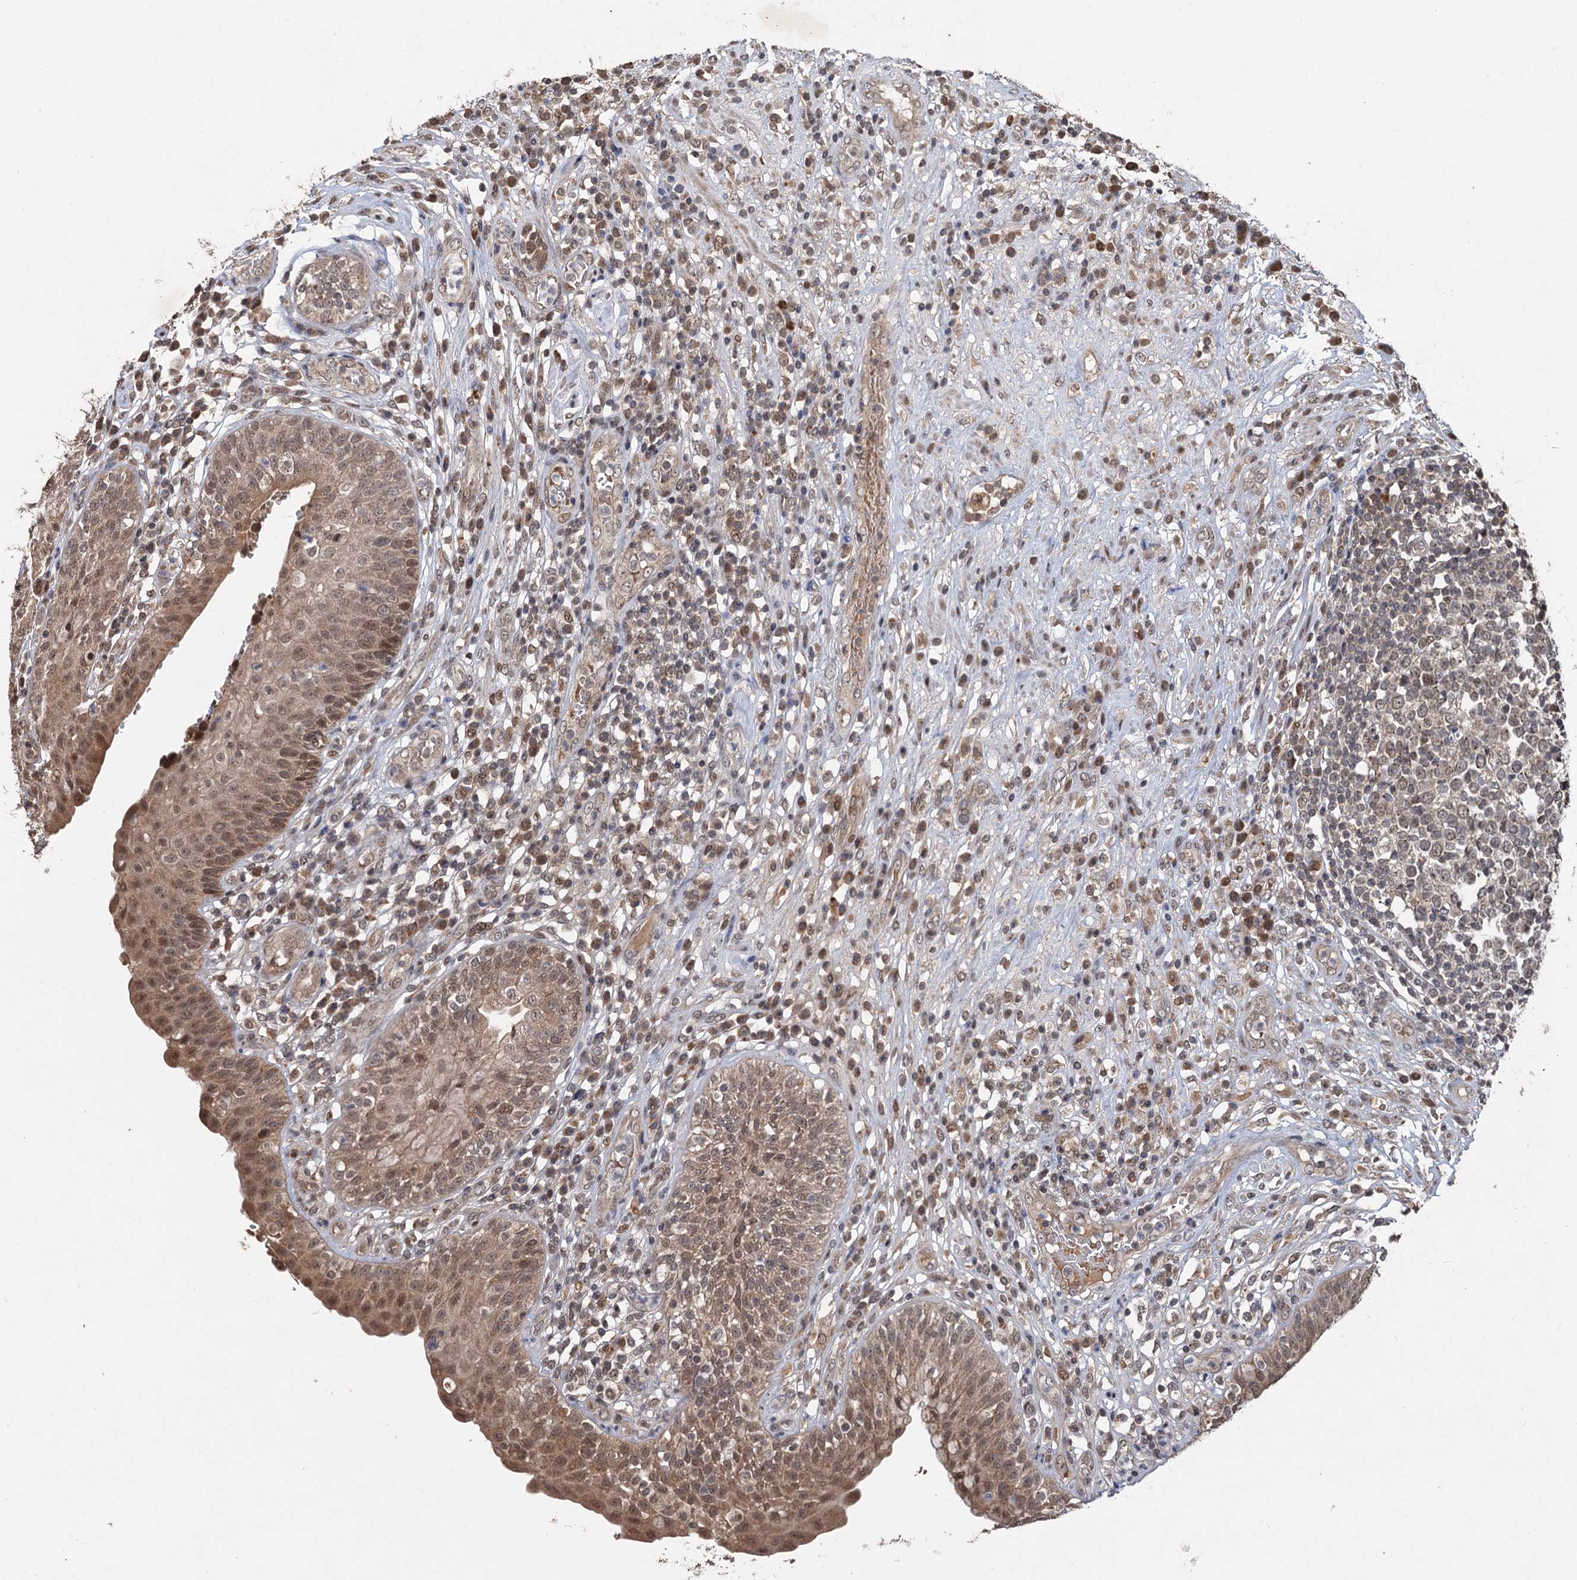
{"staining": {"intensity": "moderate", "quantity": ">75%", "location": "cytoplasmic/membranous,nuclear"}, "tissue": "urinary bladder", "cell_type": "Urothelial cells", "image_type": "normal", "snomed": [{"axis": "morphology", "description": "Normal tissue, NOS"}, {"axis": "topography", "description": "Urinary bladder"}], "caption": "An image showing moderate cytoplasmic/membranous,nuclear expression in approximately >75% of urothelial cells in unremarkable urinary bladder, as visualized by brown immunohistochemical staining.", "gene": "REP15", "patient": {"sex": "female", "age": 62}}